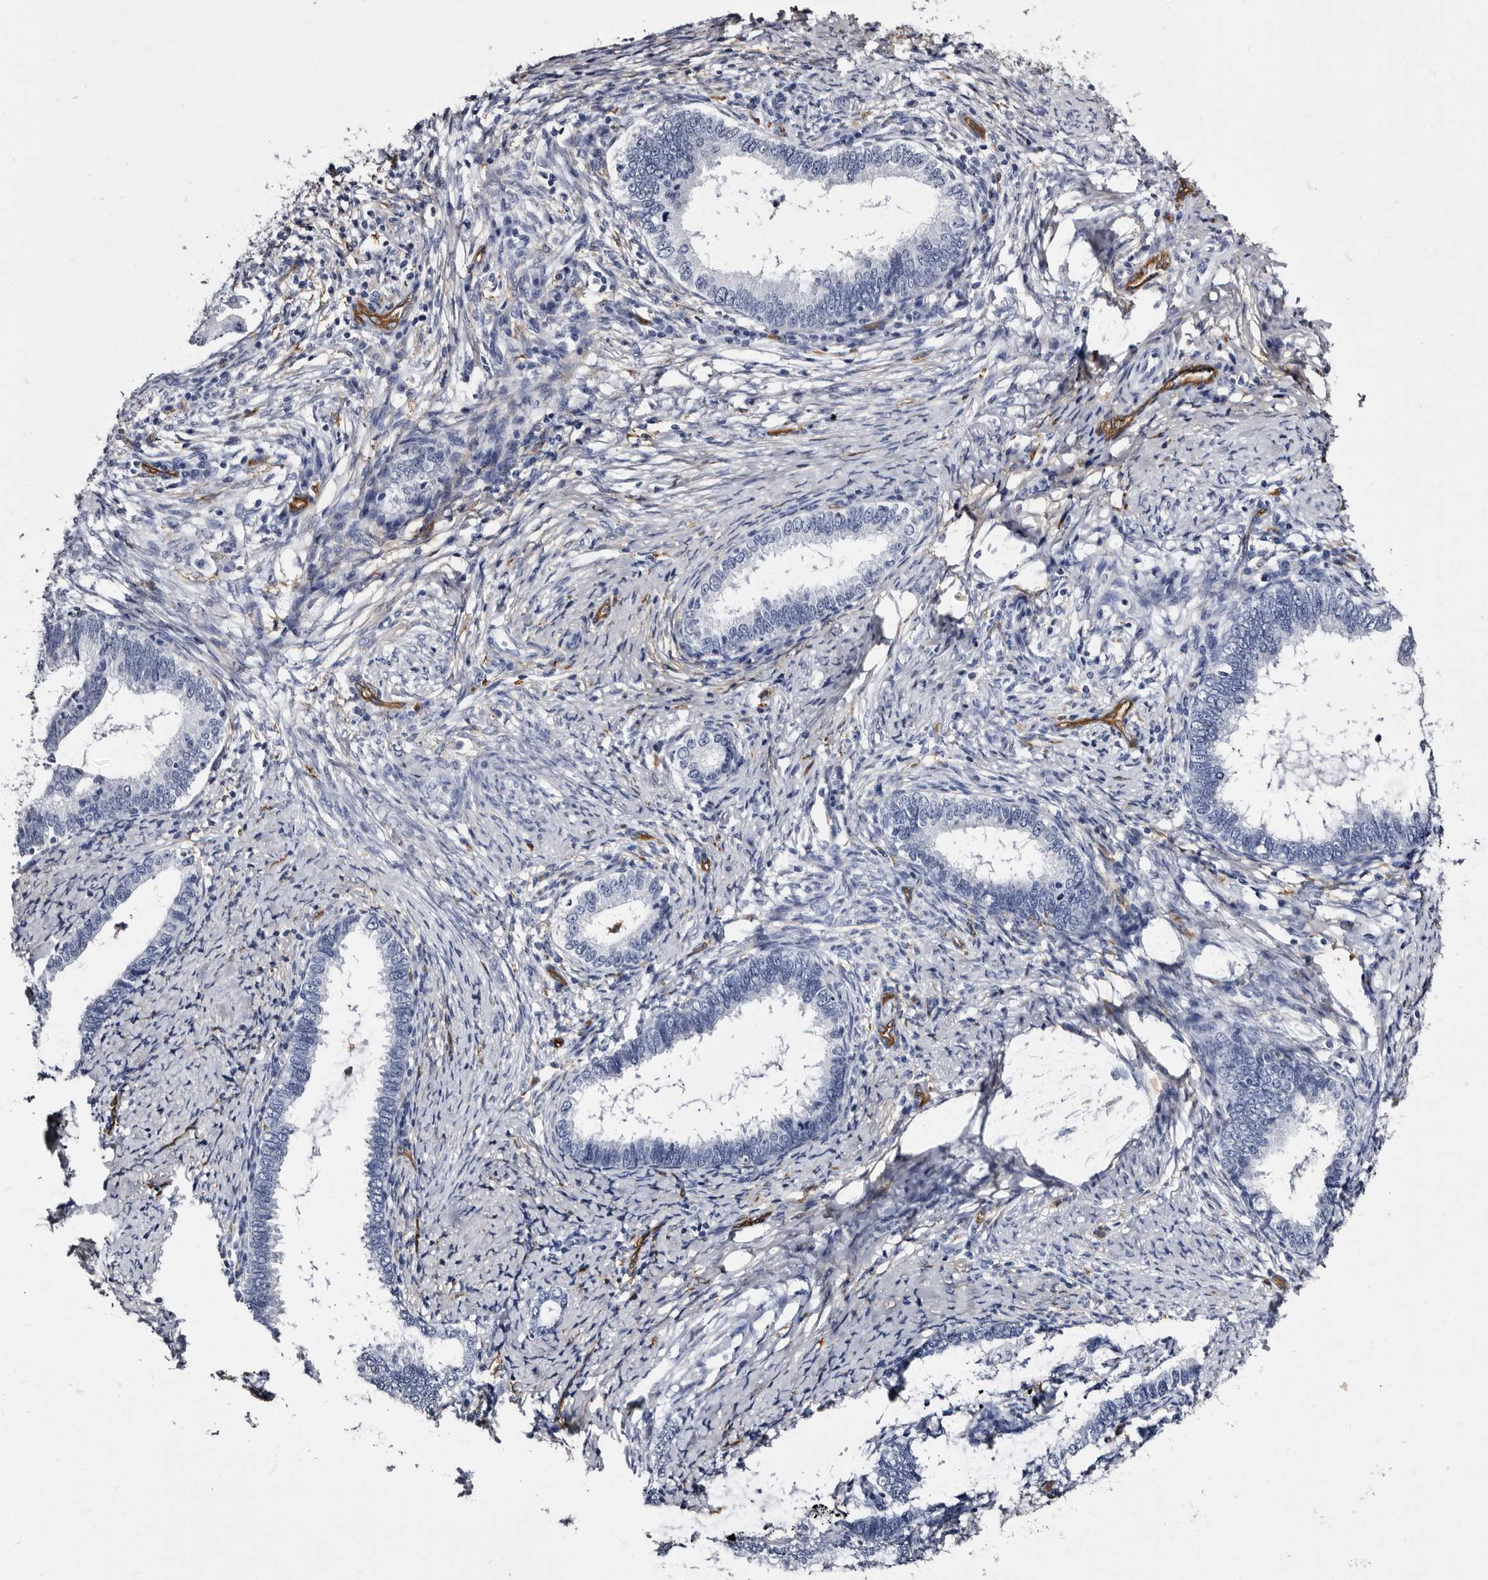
{"staining": {"intensity": "negative", "quantity": "none", "location": "none"}, "tissue": "cervical cancer", "cell_type": "Tumor cells", "image_type": "cancer", "snomed": [{"axis": "morphology", "description": "Adenocarcinoma, NOS"}, {"axis": "topography", "description": "Cervix"}], "caption": "This is an immunohistochemistry (IHC) photomicrograph of cervical cancer. There is no positivity in tumor cells.", "gene": "EPB41L3", "patient": {"sex": "female", "age": 36}}